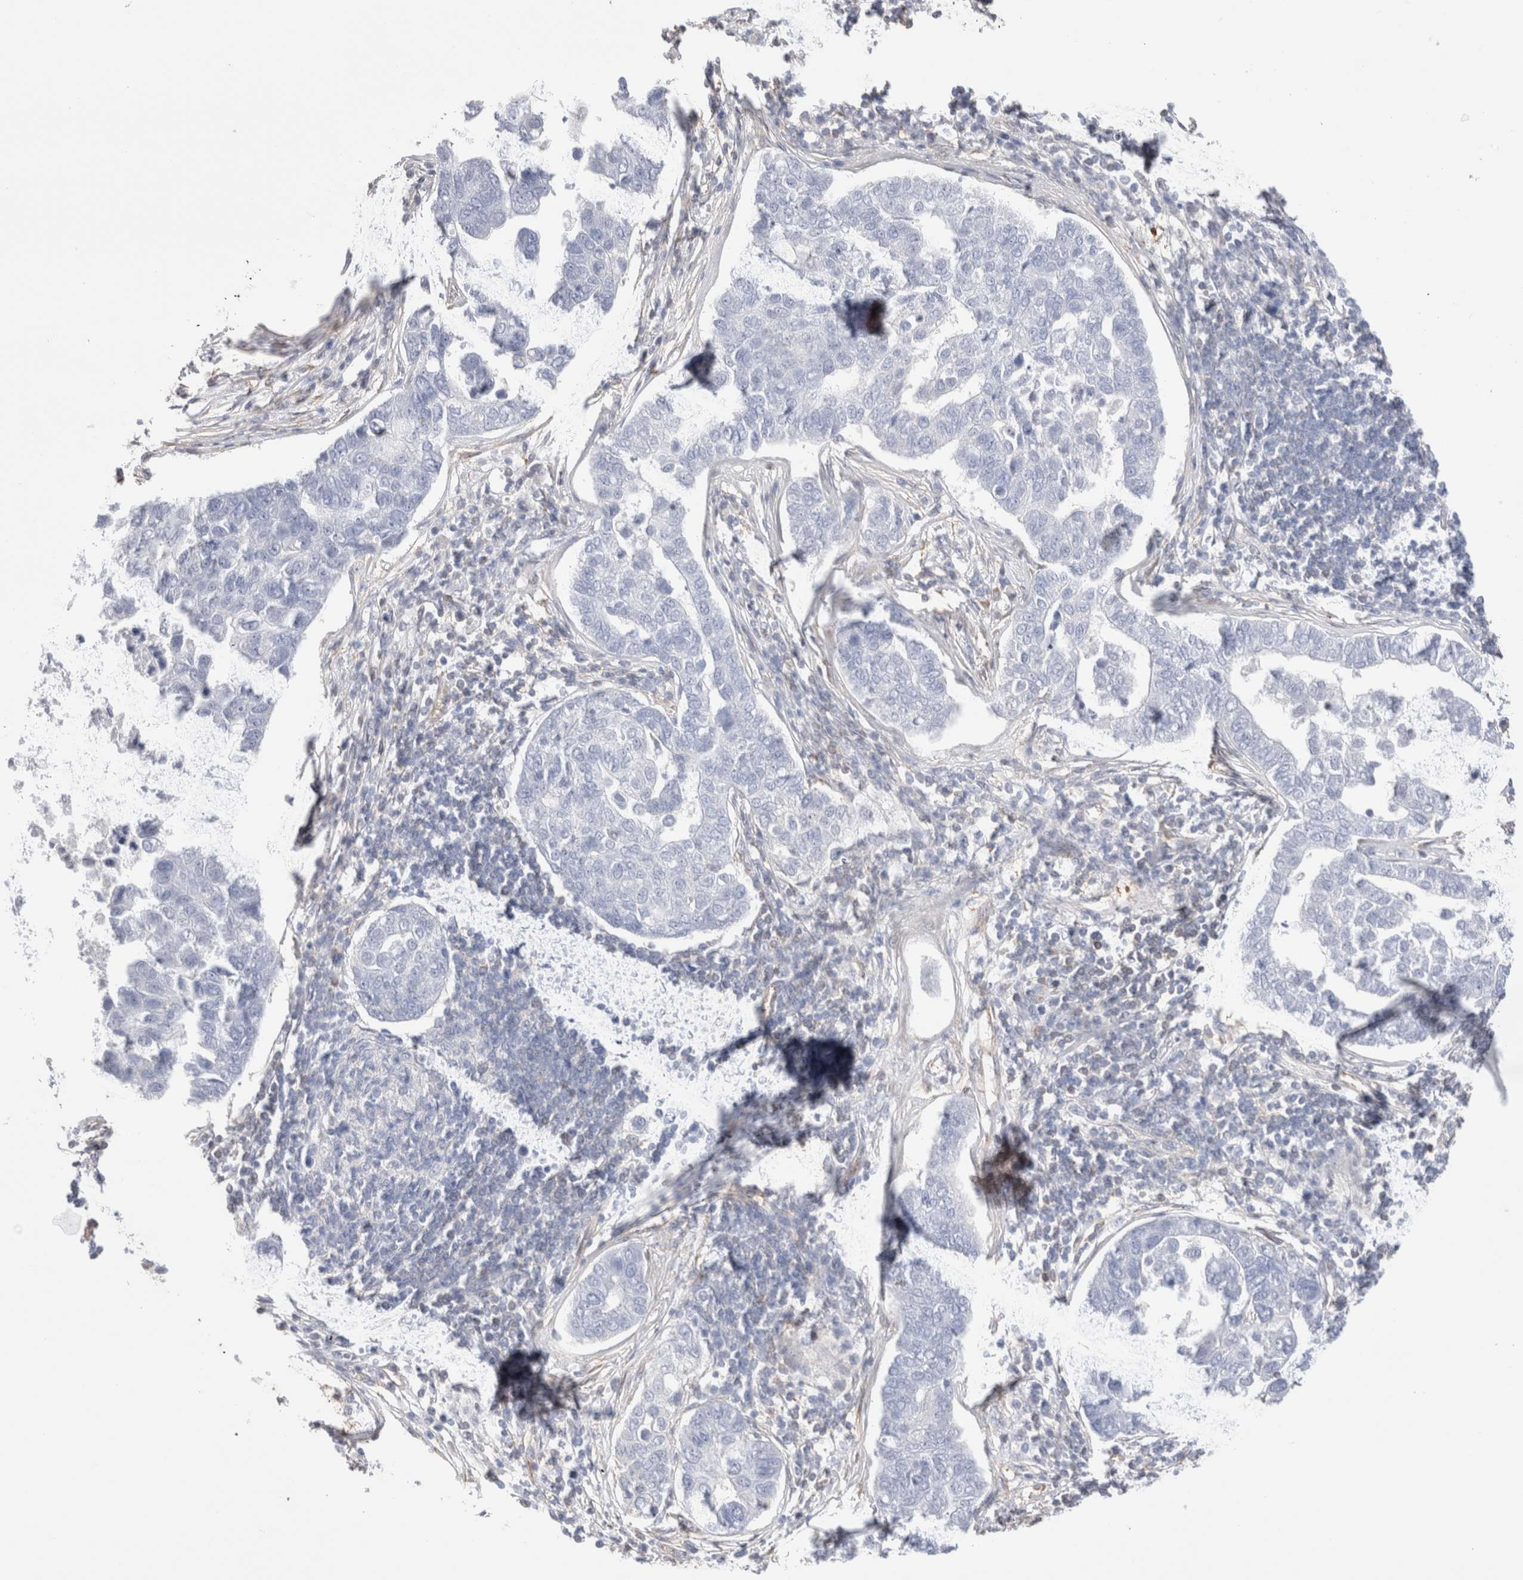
{"staining": {"intensity": "negative", "quantity": "none", "location": "none"}, "tissue": "pancreatic cancer", "cell_type": "Tumor cells", "image_type": "cancer", "snomed": [{"axis": "morphology", "description": "Adenocarcinoma, NOS"}, {"axis": "topography", "description": "Pancreas"}], "caption": "Tumor cells show no significant protein positivity in adenocarcinoma (pancreatic).", "gene": "CAPN2", "patient": {"sex": "female", "age": 61}}